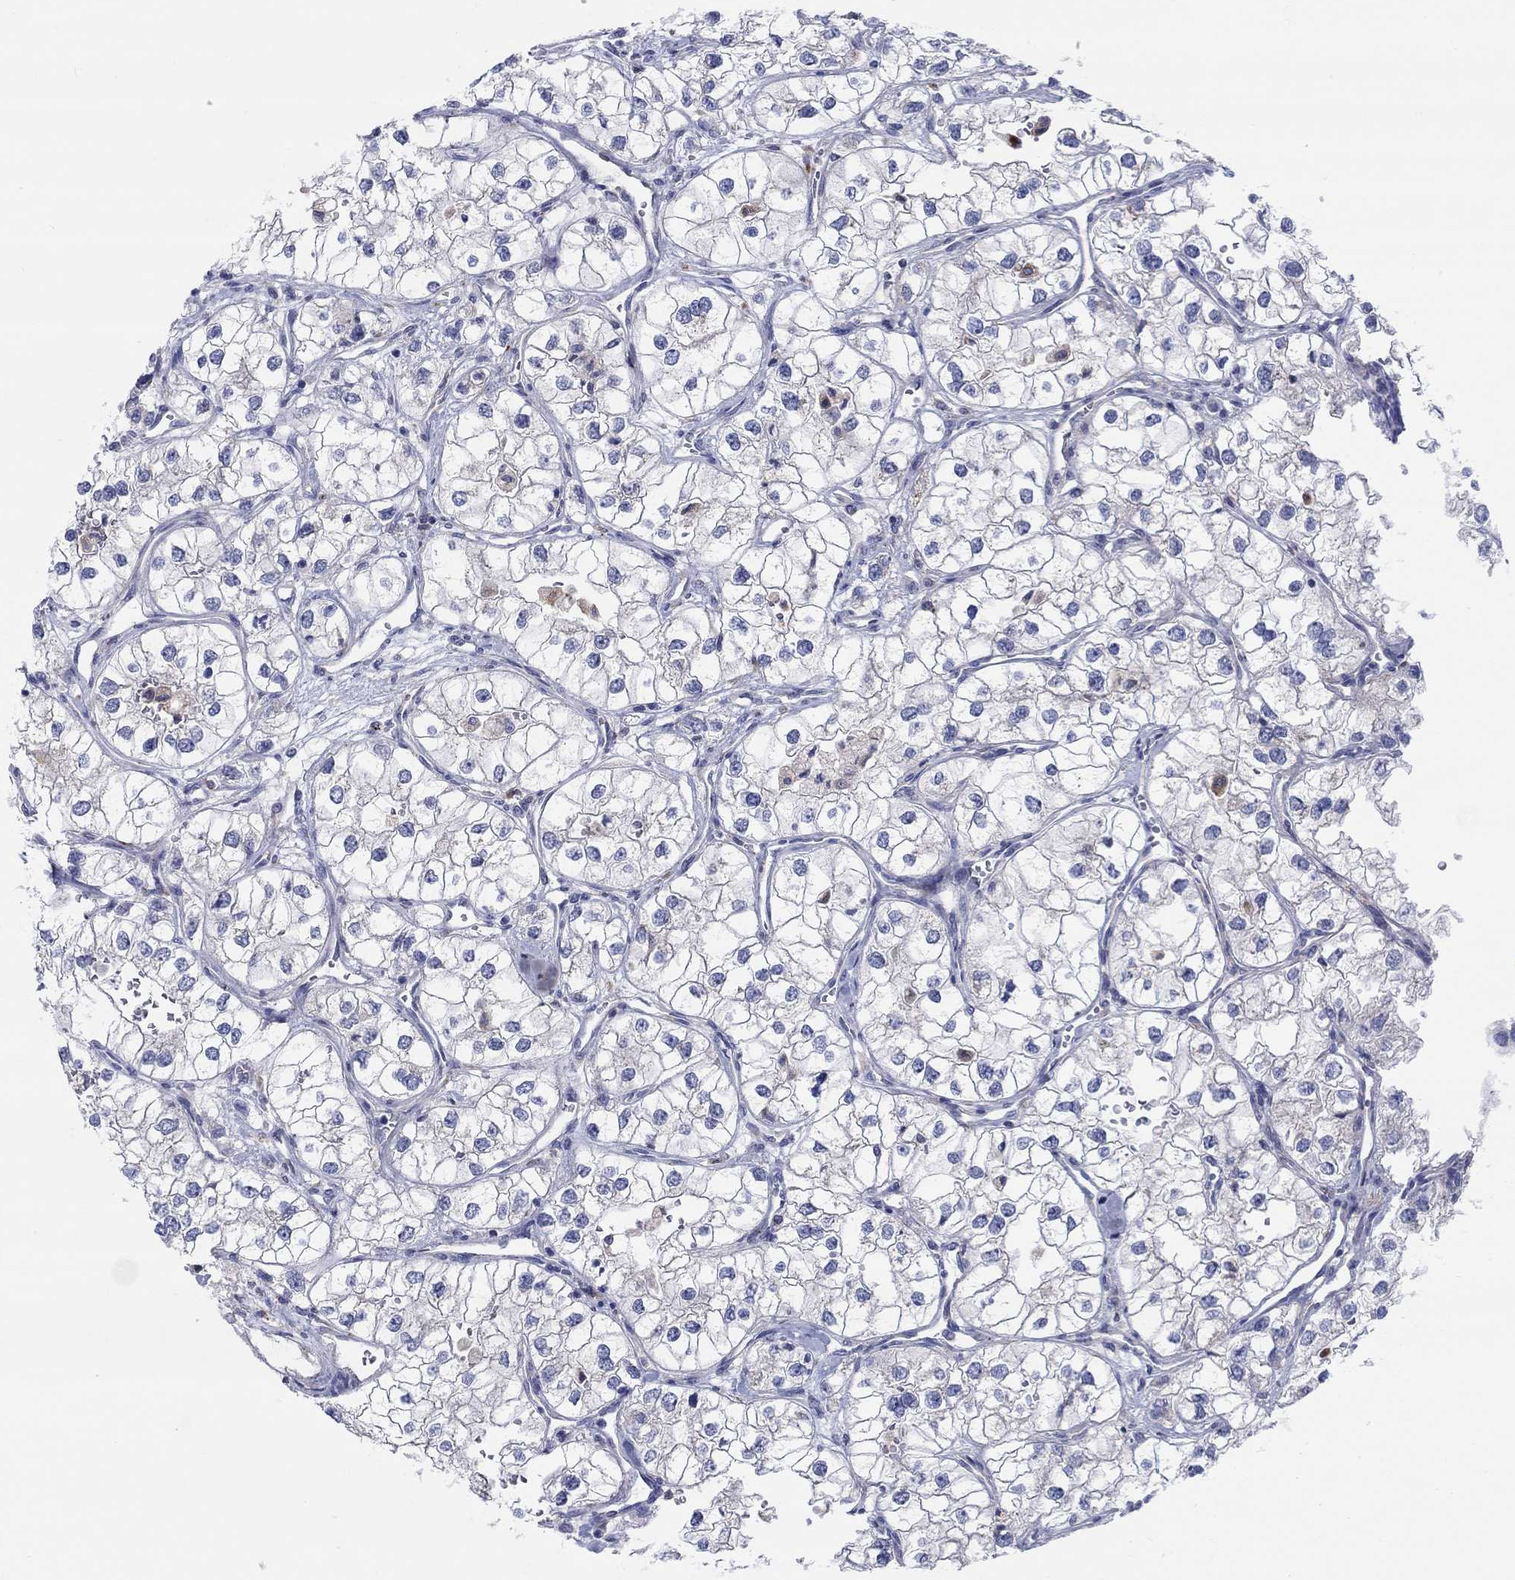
{"staining": {"intensity": "negative", "quantity": "none", "location": "none"}, "tissue": "renal cancer", "cell_type": "Tumor cells", "image_type": "cancer", "snomed": [{"axis": "morphology", "description": "Adenocarcinoma, NOS"}, {"axis": "topography", "description": "Kidney"}], "caption": "Immunohistochemical staining of adenocarcinoma (renal) reveals no significant positivity in tumor cells.", "gene": "BCO2", "patient": {"sex": "male", "age": 59}}